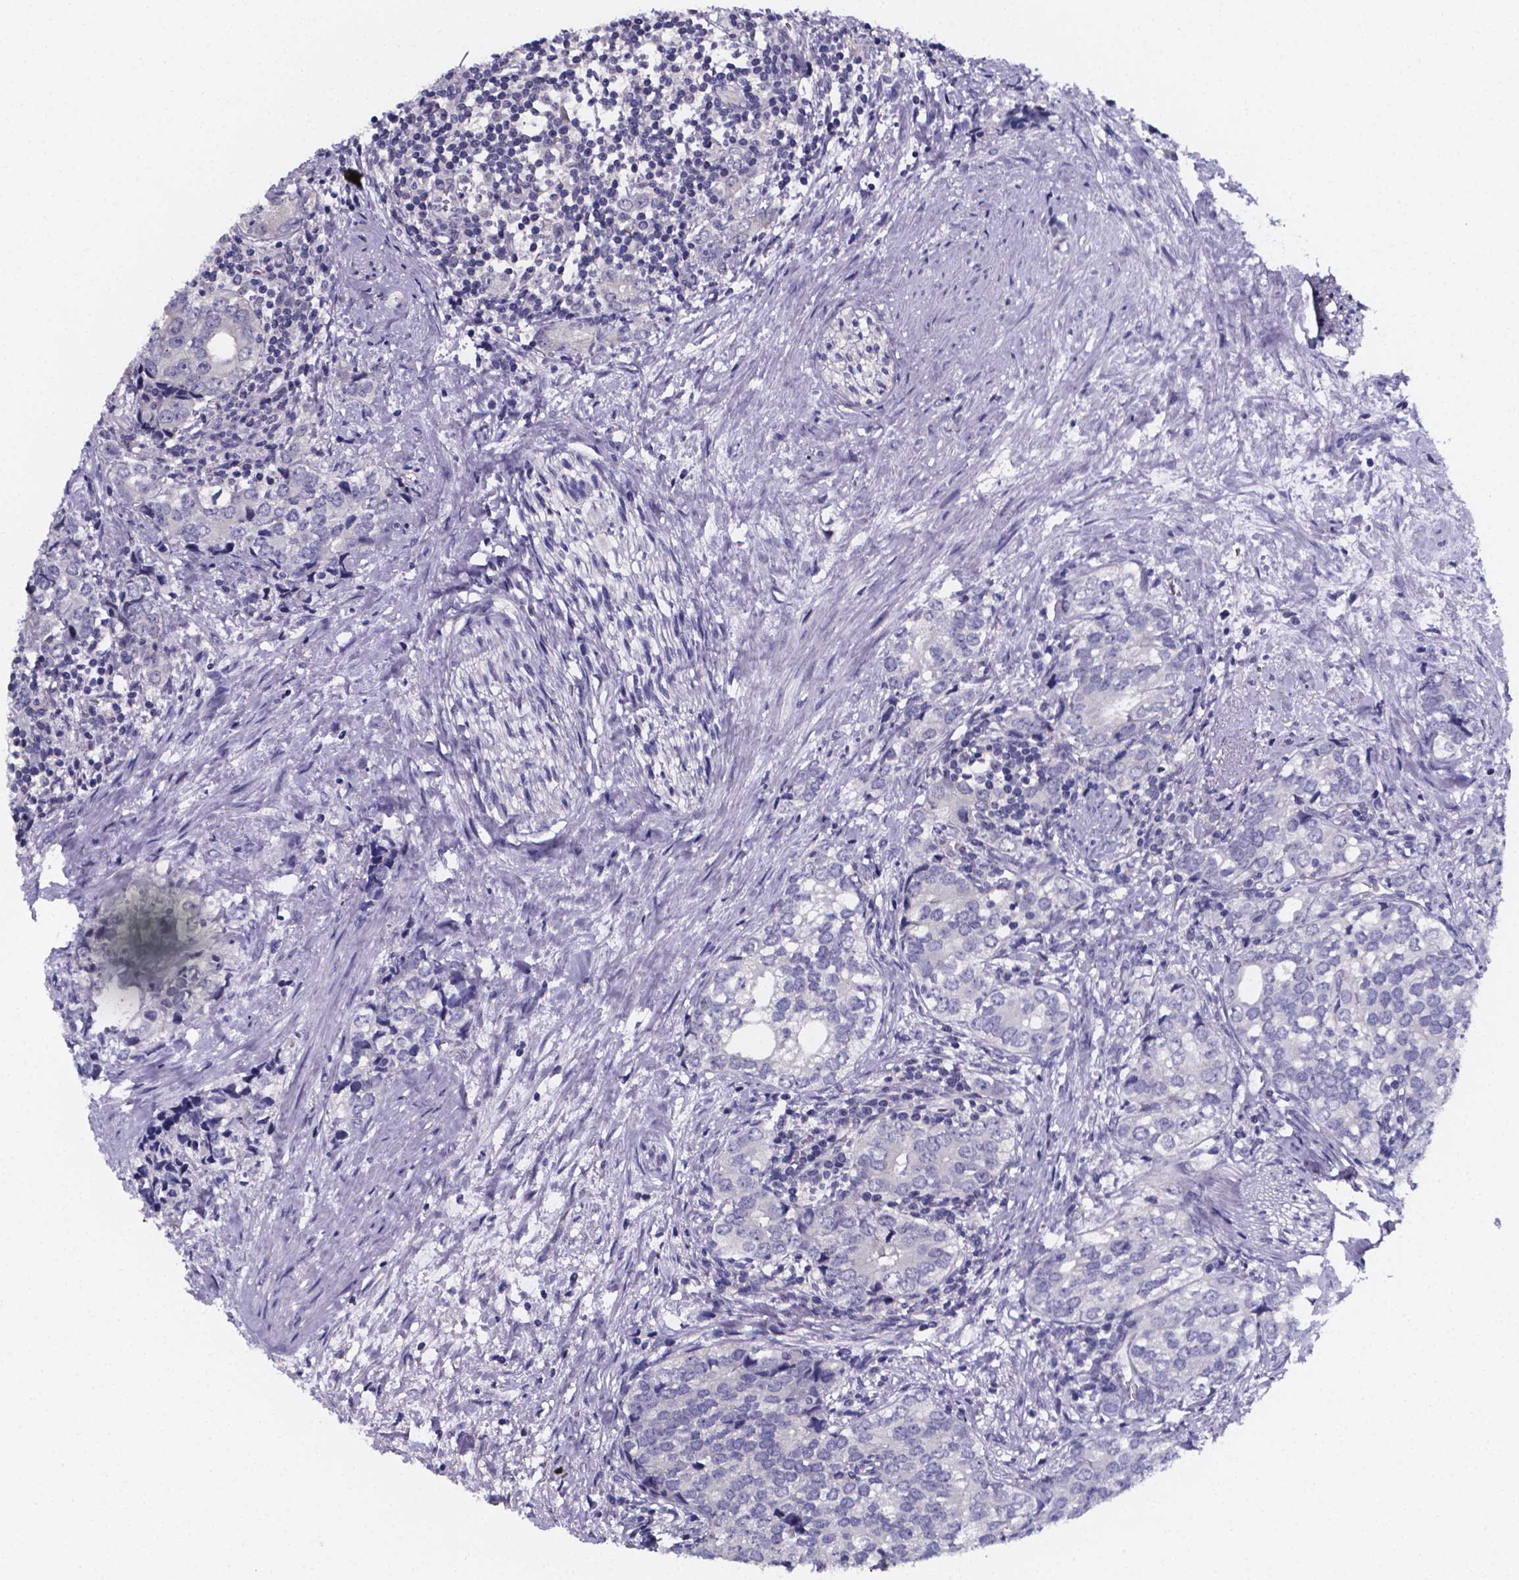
{"staining": {"intensity": "negative", "quantity": "none", "location": "none"}, "tissue": "prostate cancer", "cell_type": "Tumor cells", "image_type": "cancer", "snomed": [{"axis": "morphology", "description": "Adenocarcinoma, NOS"}, {"axis": "topography", "description": "Prostate and seminal vesicle, NOS"}], "caption": "There is no significant expression in tumor cells of prostate adenocarcinoma. (Brightfield microscopy of DAB (3,3'-diaminobenzidine) immunohistochemistry at high magnification).", "gene": "IZUMO1", "patient": {"sex": "male", "age": 63}}